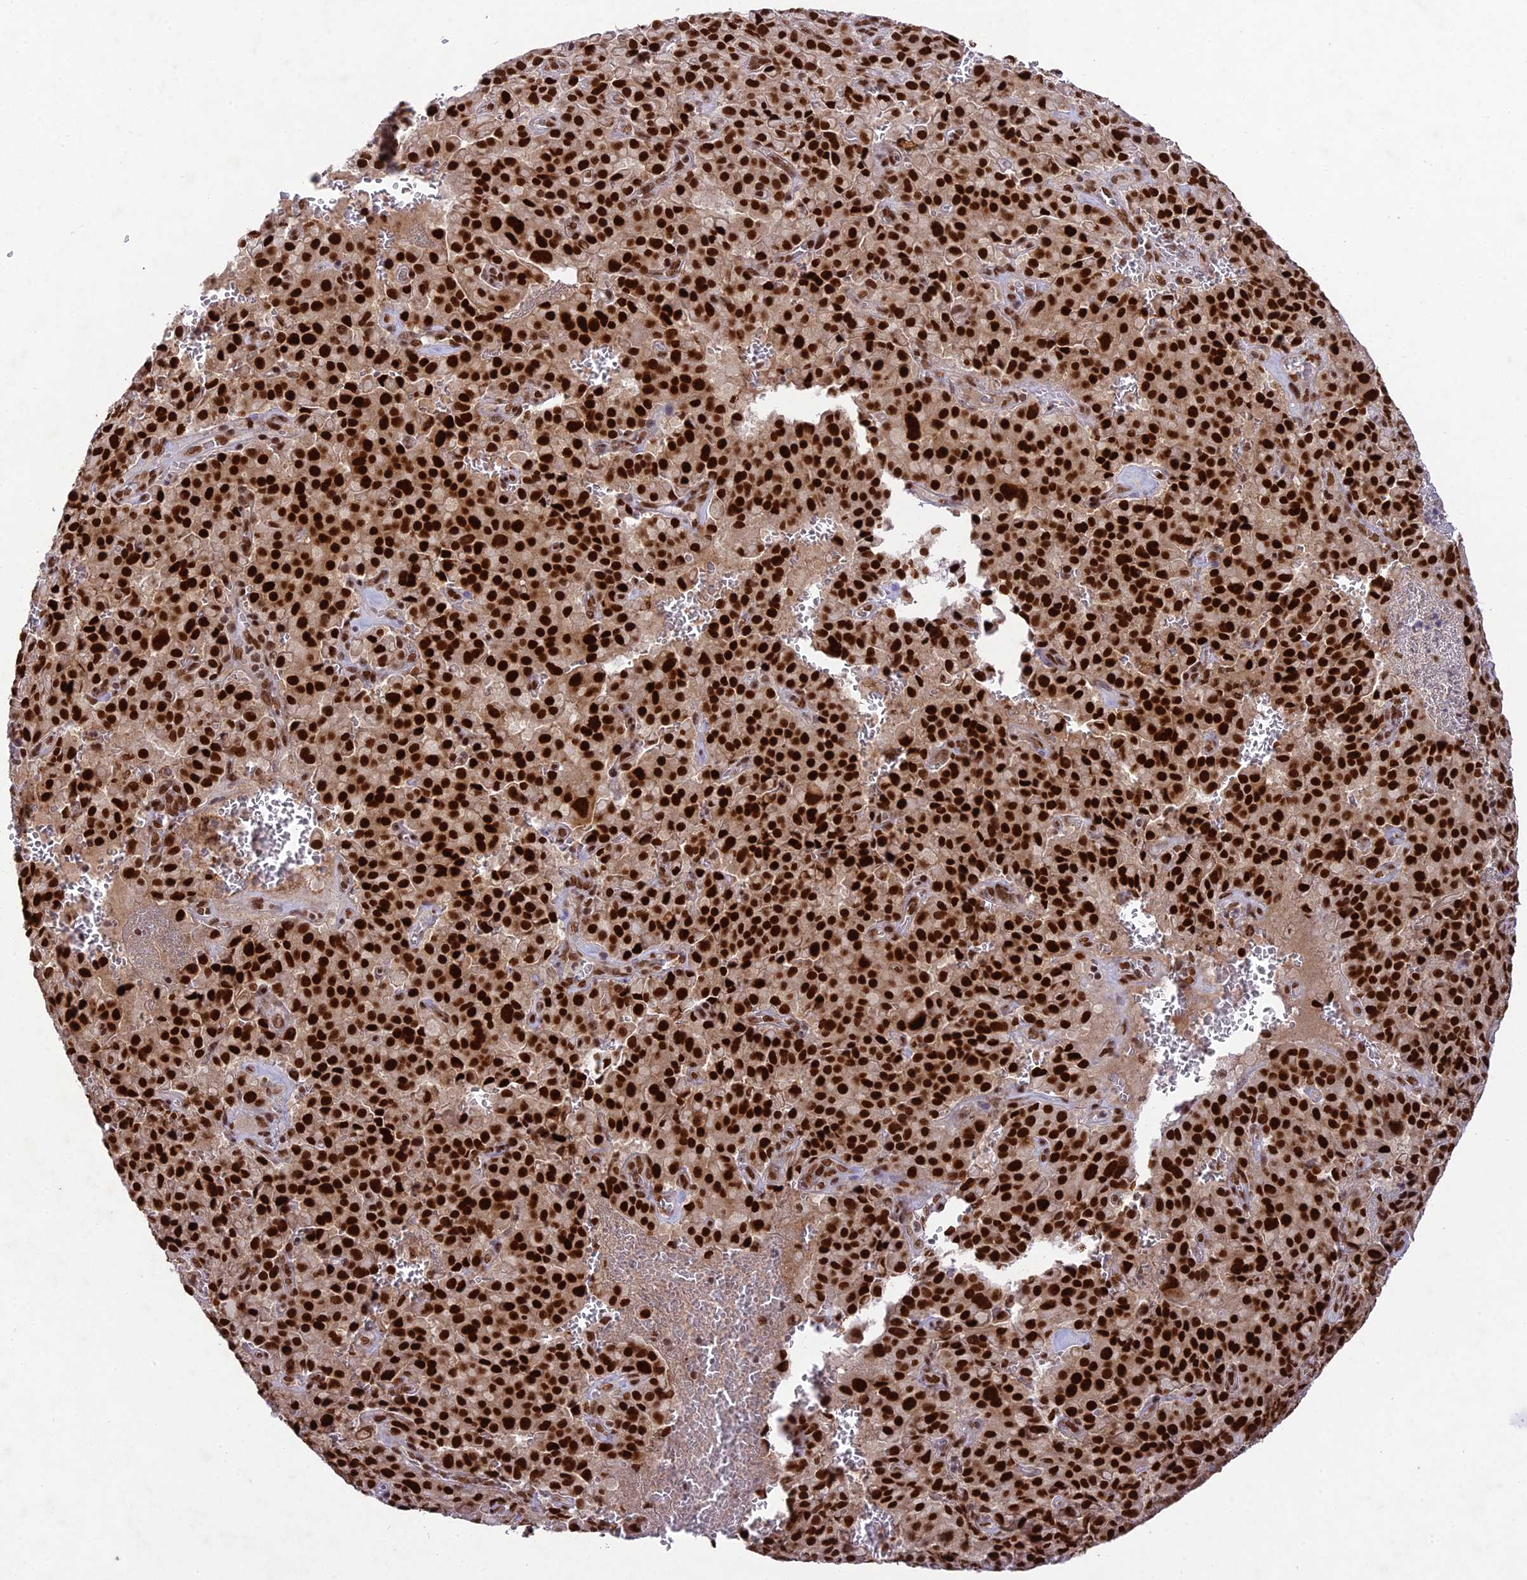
{"staining": {"intensity": "strong", "quantity": ">75%", "location": "nuclear"}, "tissue": "pancreatic cancer", "cell_type": "Tumor cells", "image_type": "cancer", "snomed": [{"axis": "morphology", "description": "Adenocarcinoma, NOS"}, {"axis": "topography", "description": "Pancreas"}], "caption": "DAB (3,3'-diaminobenzidine) immunohistochemical staining of human adenocarcinoma (pancreatic) demonstrates strong nuclear protein positivity in approximately >75% of tumor cells. (DAB (3,3'-diaminobenzidine) IHC, brown staining for protein, blue staining for nuclei).", "gene": "DDX1", "patient": {"sex": "male", "age": 65}}